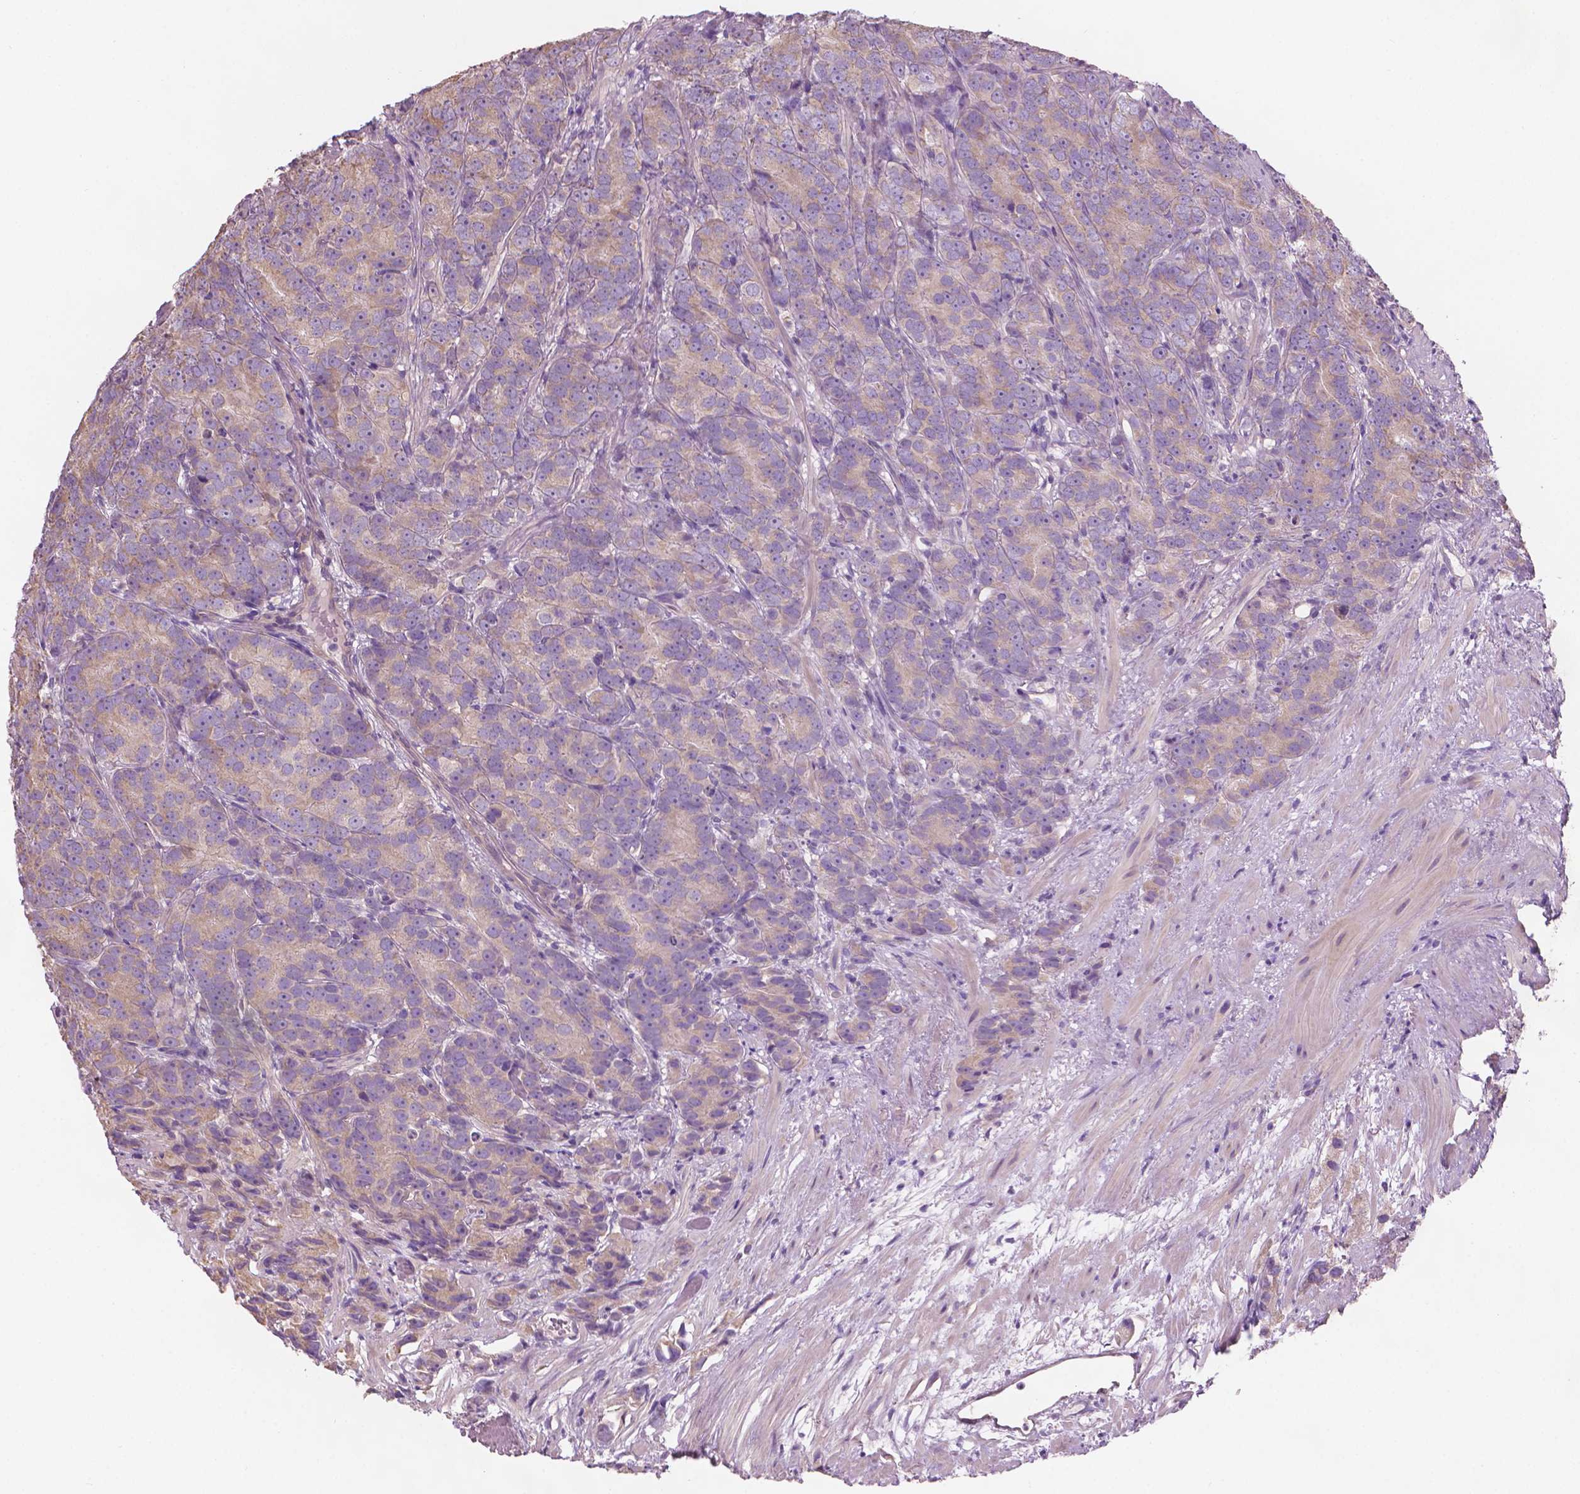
{"staining": {"intensity": "weak", "quantity": ">75%", "location": "cytoplasmic/membranous"}, "tissue": "prostate cancer", "cell_type": "Tumor cells", "image_type": "cancer", "snomed": [{"axis": "morphology", "description": "Adenocarcinoma, High grade"}, {"axis": "topography", "description": "Prostate"}], "caption": "High-magnification brightfield microscopy of prostate cancer (high-grade adenocarcinoma) stained with DAB (3,3'-diaminobenzidine) (brown) and counterstained with hematoxylin (blue). tumor cells exhibit weak cytoplasmic/membranous positivity is seen in approximately>75% of cells.", "gene": "TTC29", "patient": {"sex": "male", "age": 90}}